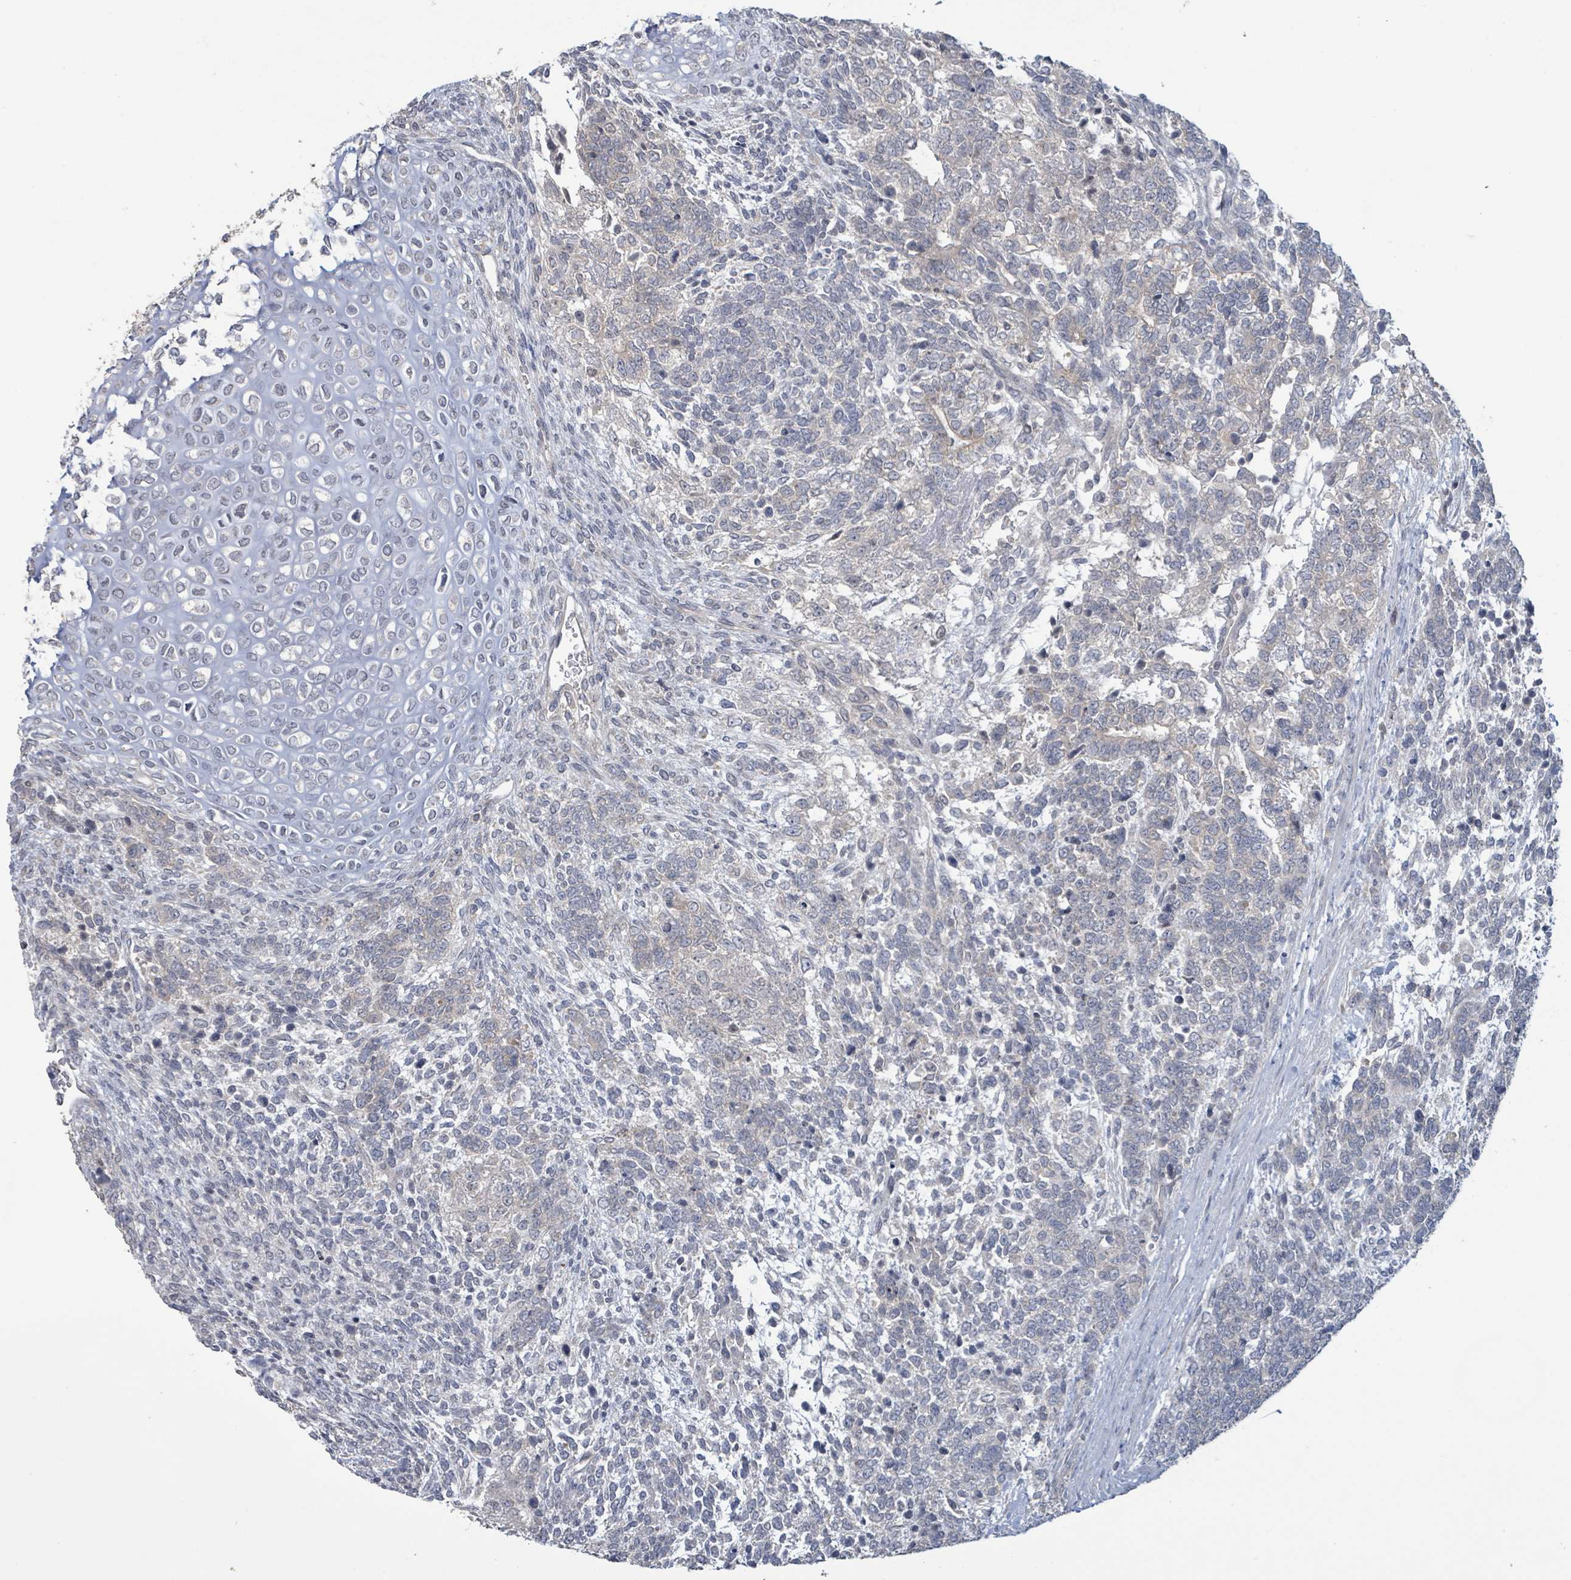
{"staining": {"intensity": "negative", "quantity": "none", "location": "none"}, "tissue": "testis cancer", "cell_type": "Tumor cells", "image_type": "cancer", "snomed": [{"axis": "morphology", "description": "Carcinoma, Embryonal, NOS"}, {"axis": "topography", "description": "Testis"}], "caption": "Immunohistochemistry micrograph of neoplastic tissue: testis embryonal carcinoma stained with DAB (3,3'-diaminobenzidine) reveals no significant protein staining in tumor cells.", "gene": "RPL32", "patient": {"sex": "male", "age": 23}}